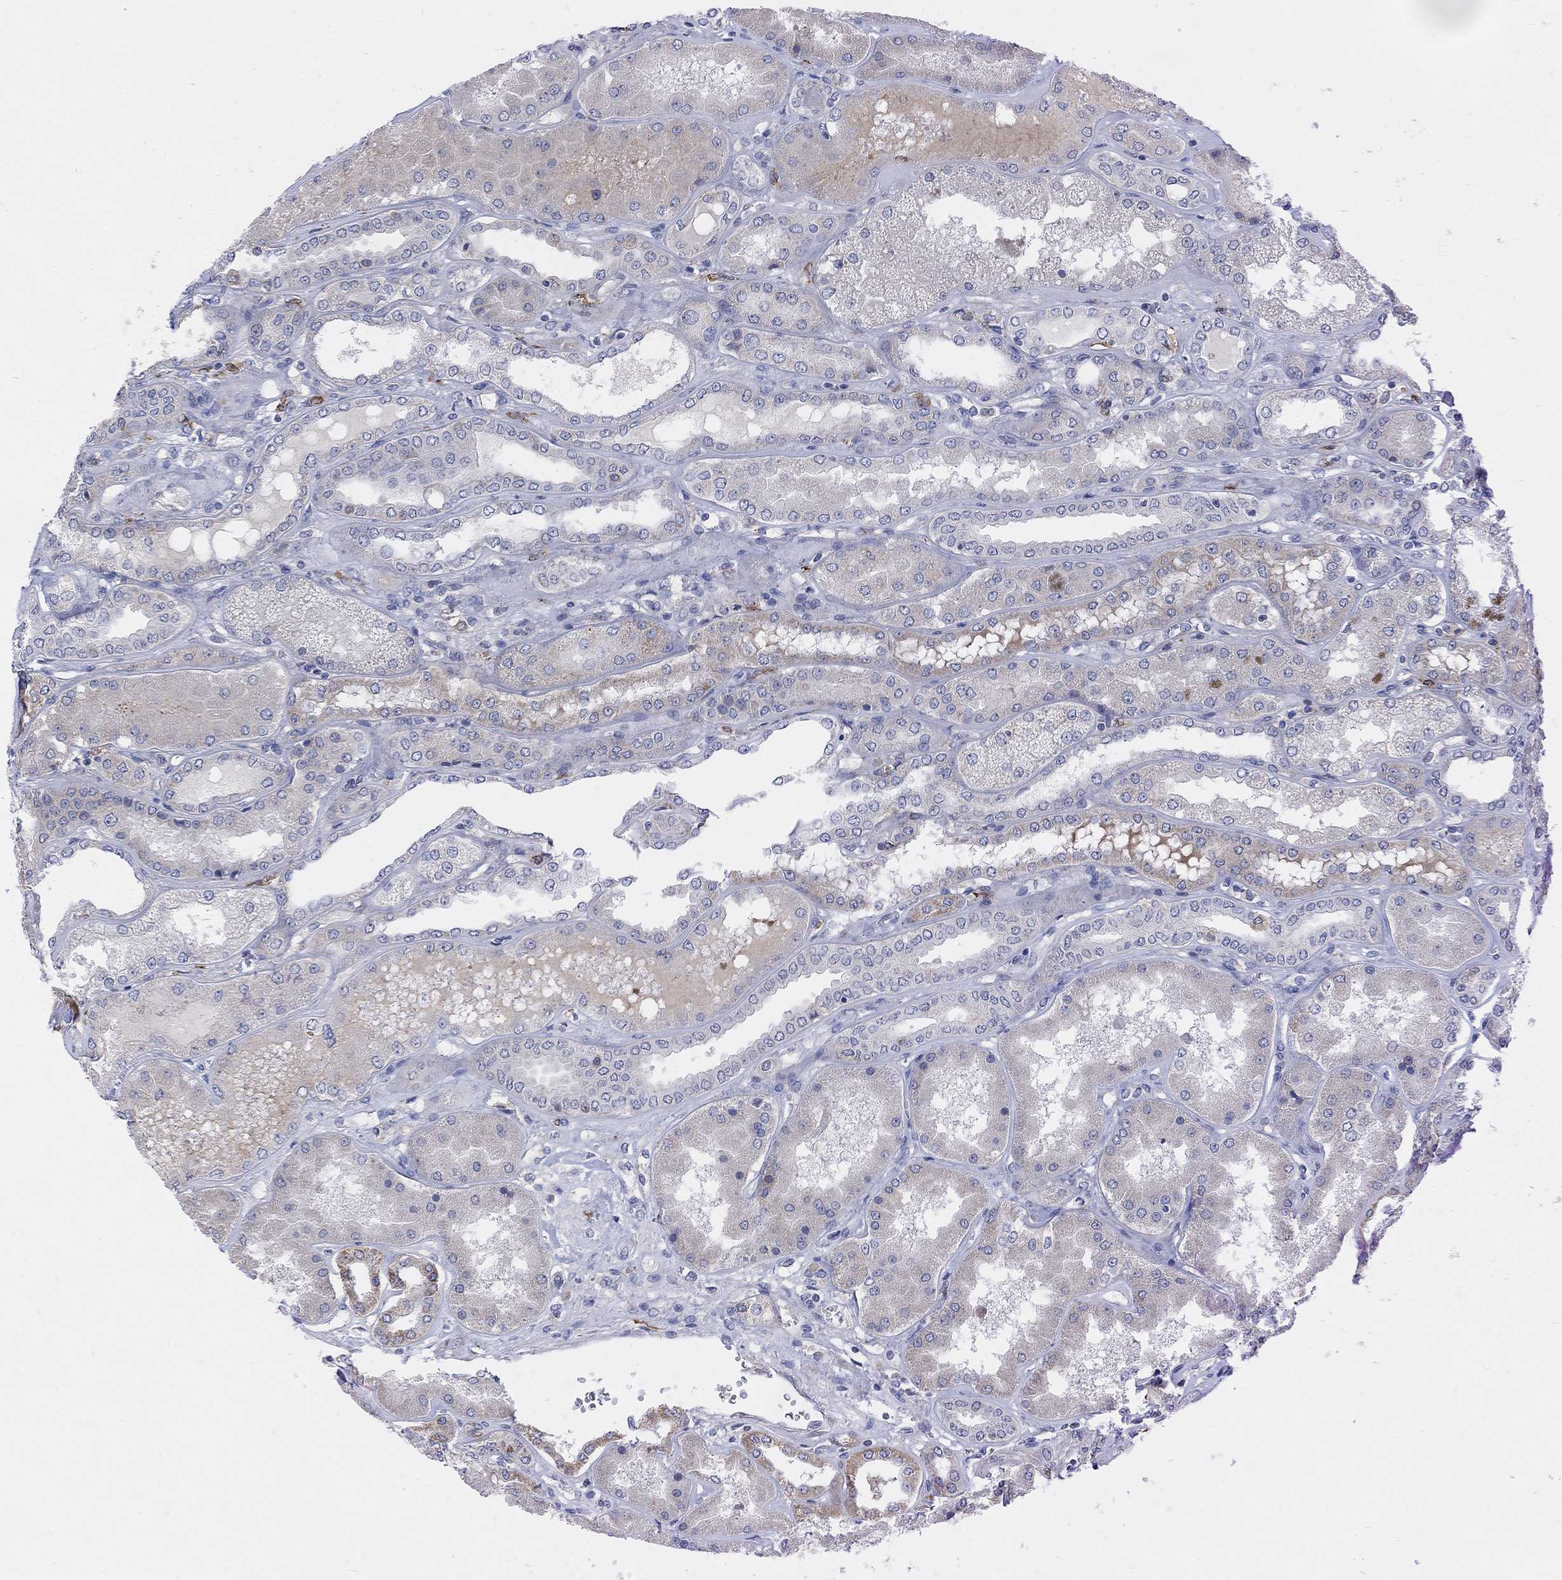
{"staining": {"intensity": "negative", "quantity": "none", "location": "none"}, "tissue": "kidney", "cell_type": "Cells in glomeruli", "image_type": "normal", "snomed": [{"axis": "morphology", "description": "Normal tissue, NOS"}, {"axis": "topography", "description": "Kidney"}], "caption": "Immunohistochemistry (IHC) image of benign kidney stained for a protein (brown), which reveals no positivity in cells in glomeruli. The staining is performed using DAB brown chromogen with nuclei counter-stained in using hematoxylin.", "gene": "HCRTR1", "patient": {"sex": "female", "age": 56}}